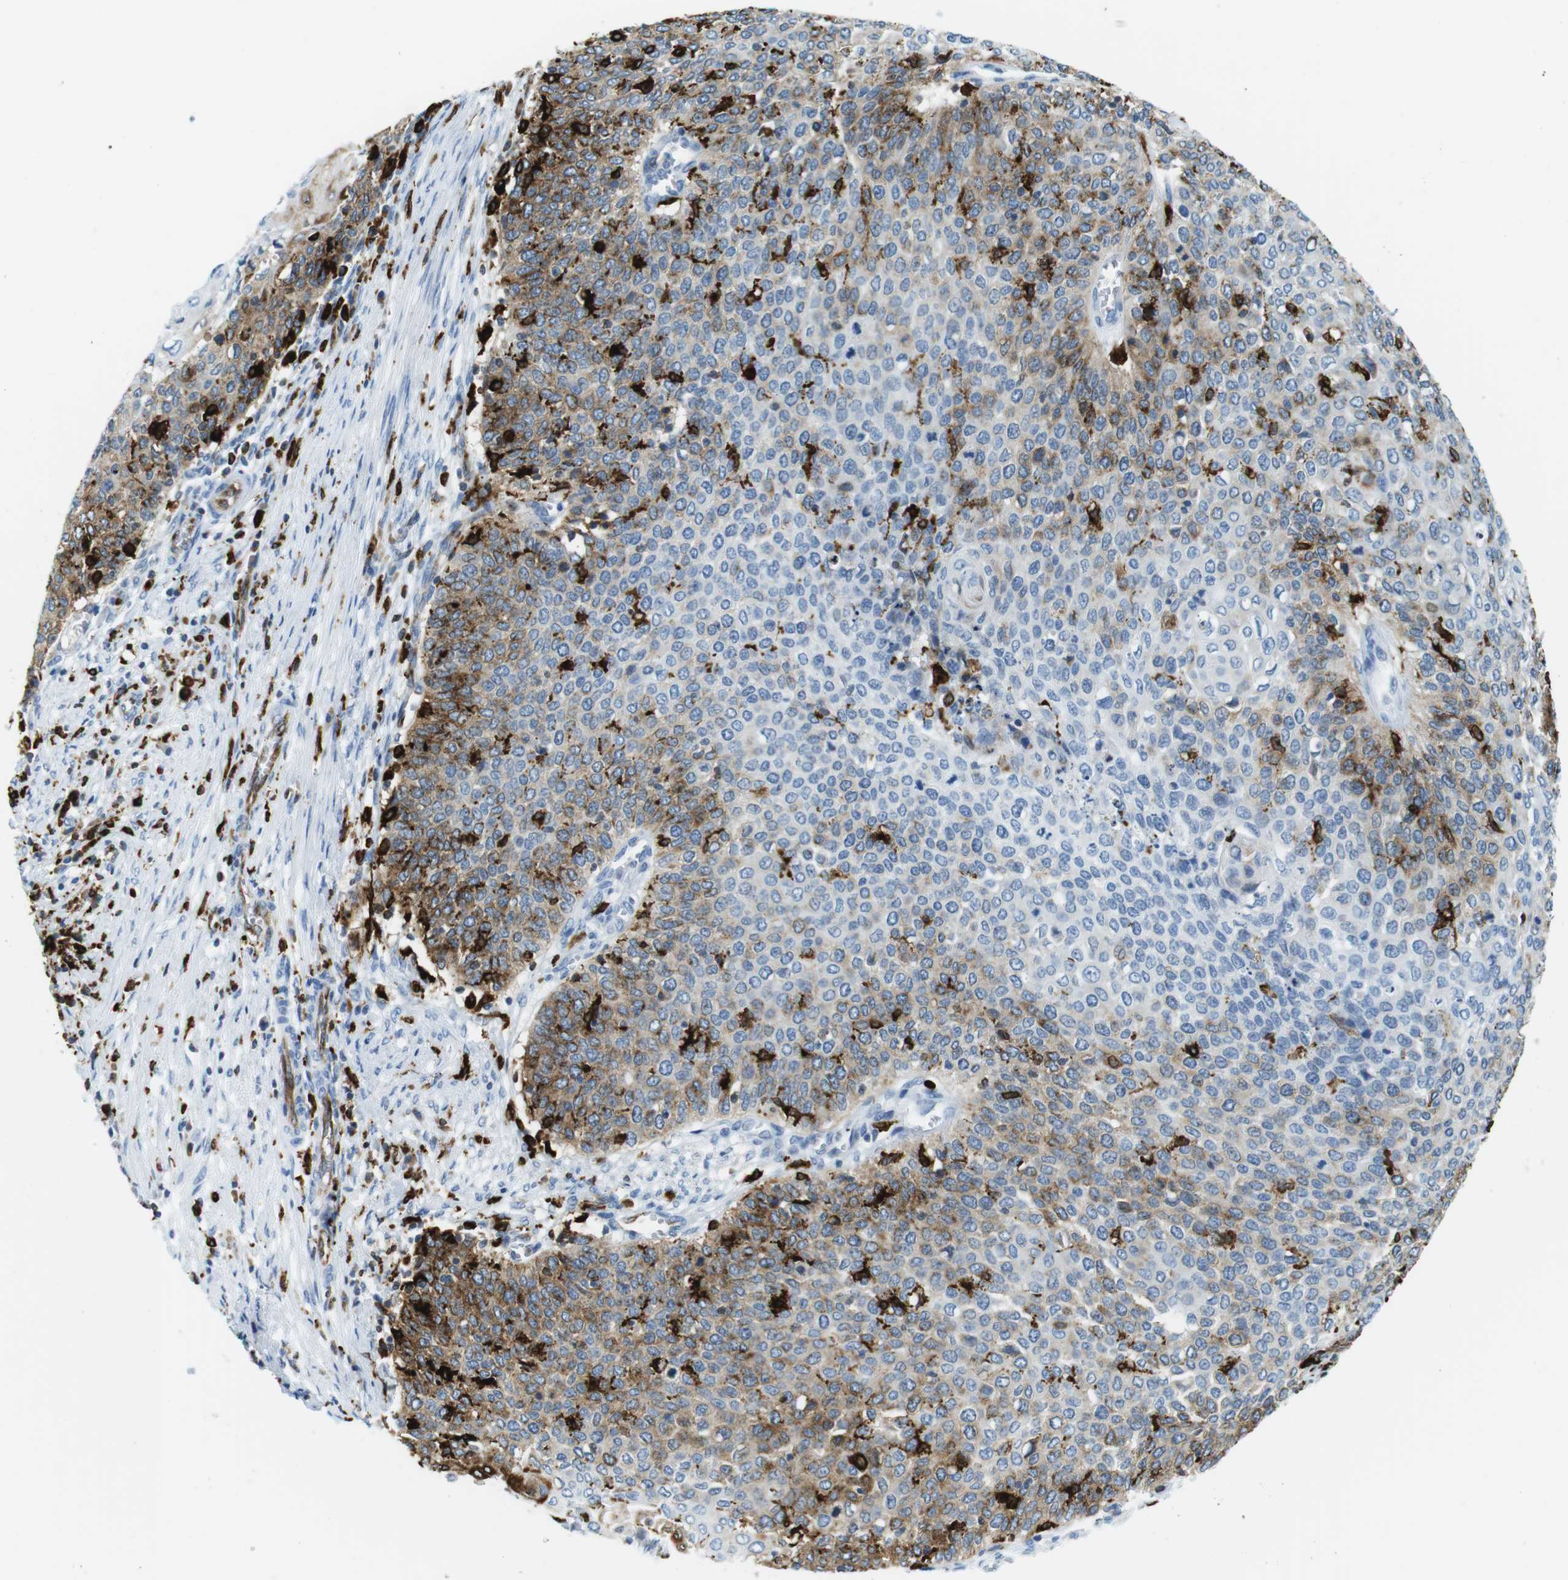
{"staining": {"intensity": "moderate", "quantity": "25%-75%", "location": "cytoplasmic/membranous"}, "tissue": "cervical cancer", "cell_type": "Tumor cells", "image_type": "cancer", "snomed": [{"axis": "morphology", "description": "Squamous cell carcinoma, NOS"}, {"axis": "topography", "description": "Cervix"}], "caption": "An image of human cervical cancer (squamous cell carcinoma) stained for a protein reveals moderate cytoplasmic/membranous brown staining in tumor cells.", "gene": "CIITA", "patient": {"sex": "female", "age": 39}}